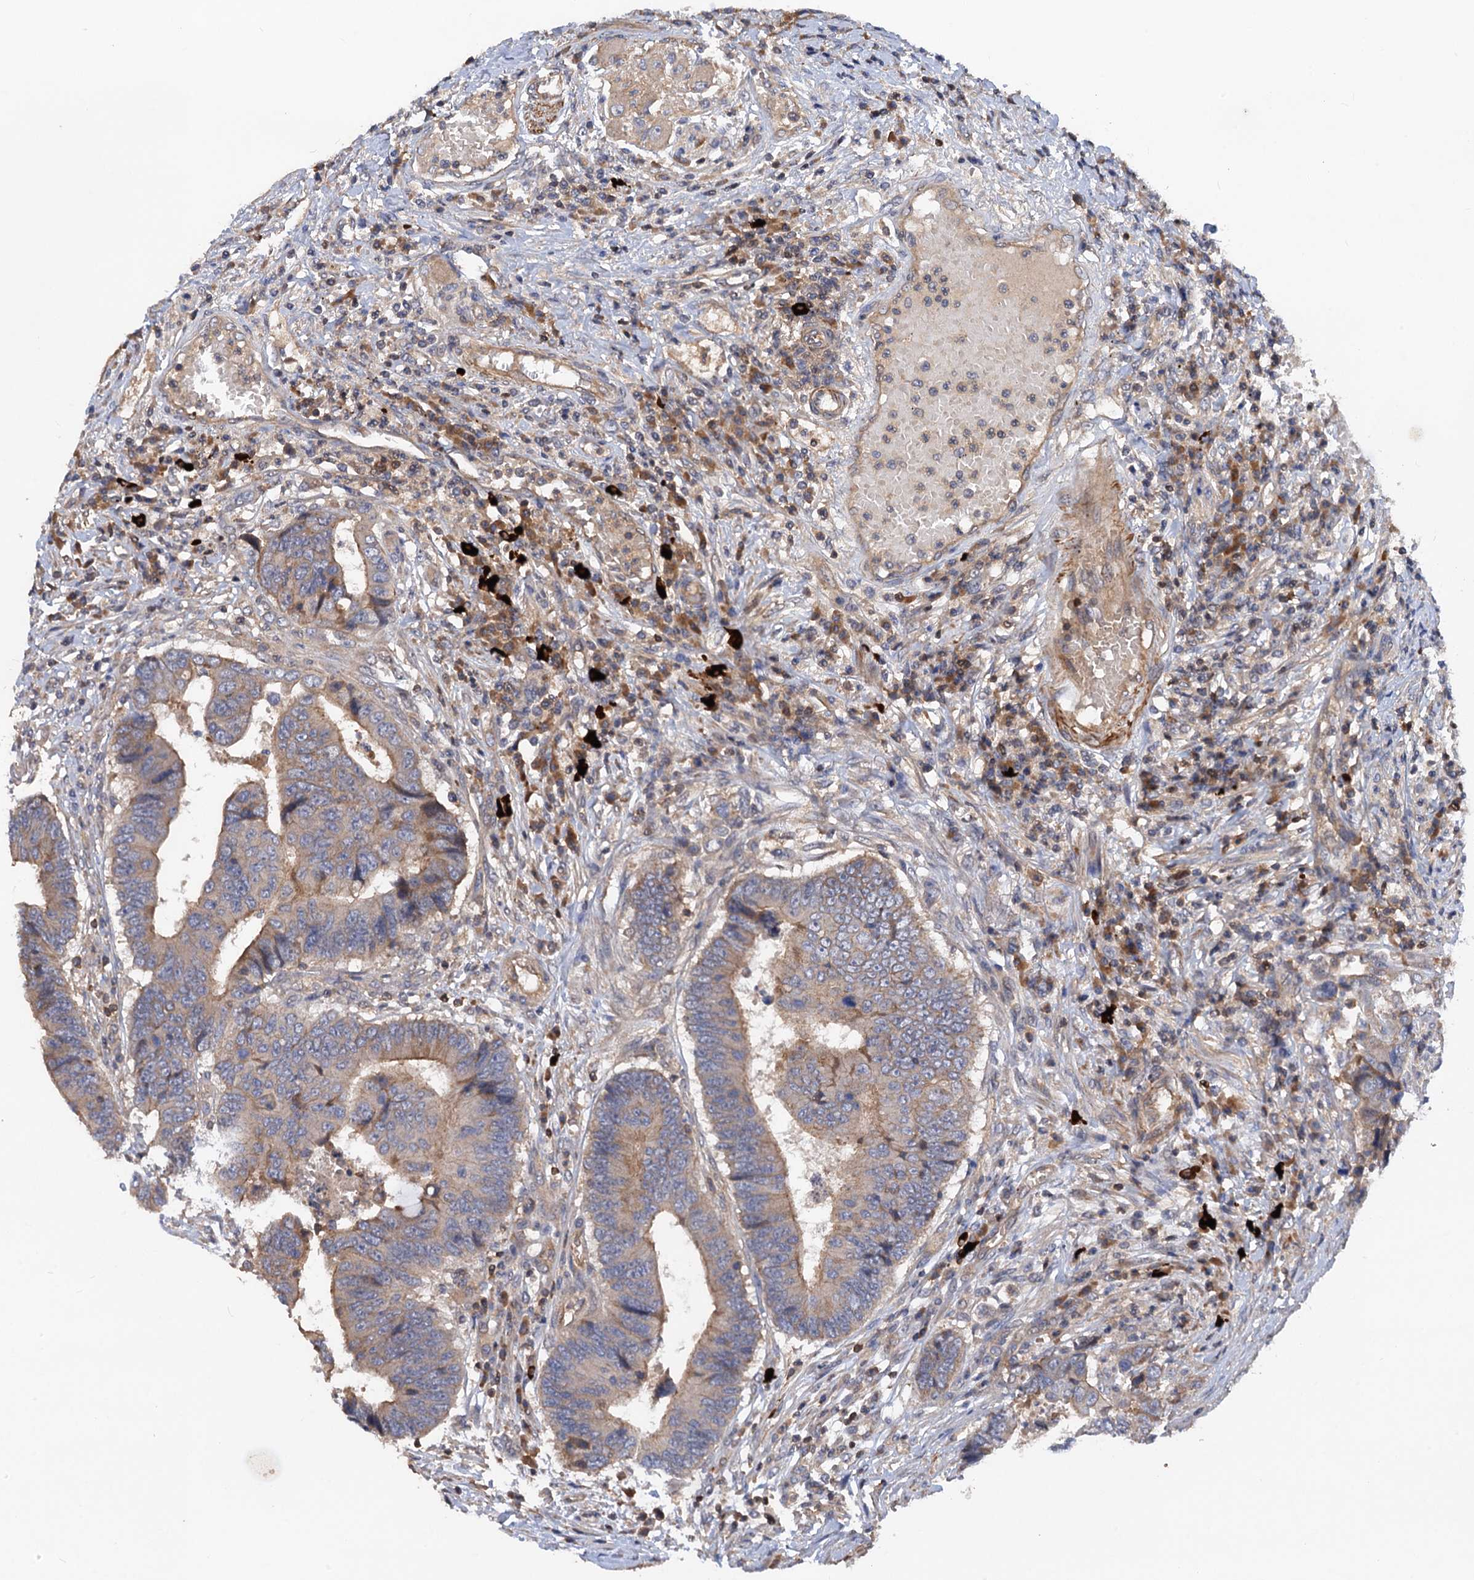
{"staining": {"intensity": "weak", "quantity": ">75%", "location": "cytoplasmic/membranous"}, "tissue": "colorectal cancer", "cell_type": "Tumor cells", "image_type": "cancer", "snomed": [{"axis": "morphology", "description": "Adenocarcinoma, NOS"}, {"axis": "topography", "description": "Rectum"}], "caption": "This histopathology image reveals adenocarcinoma (colorectal) stained with immunohistochemistry to label a protein in brown. The cytoplasmic/membranous of tumor cells show weak positivity for the protein. Nuclei are counter-stained blue.", "gene": "DGKA", "patient": {"sex": "male", "age": 84}}